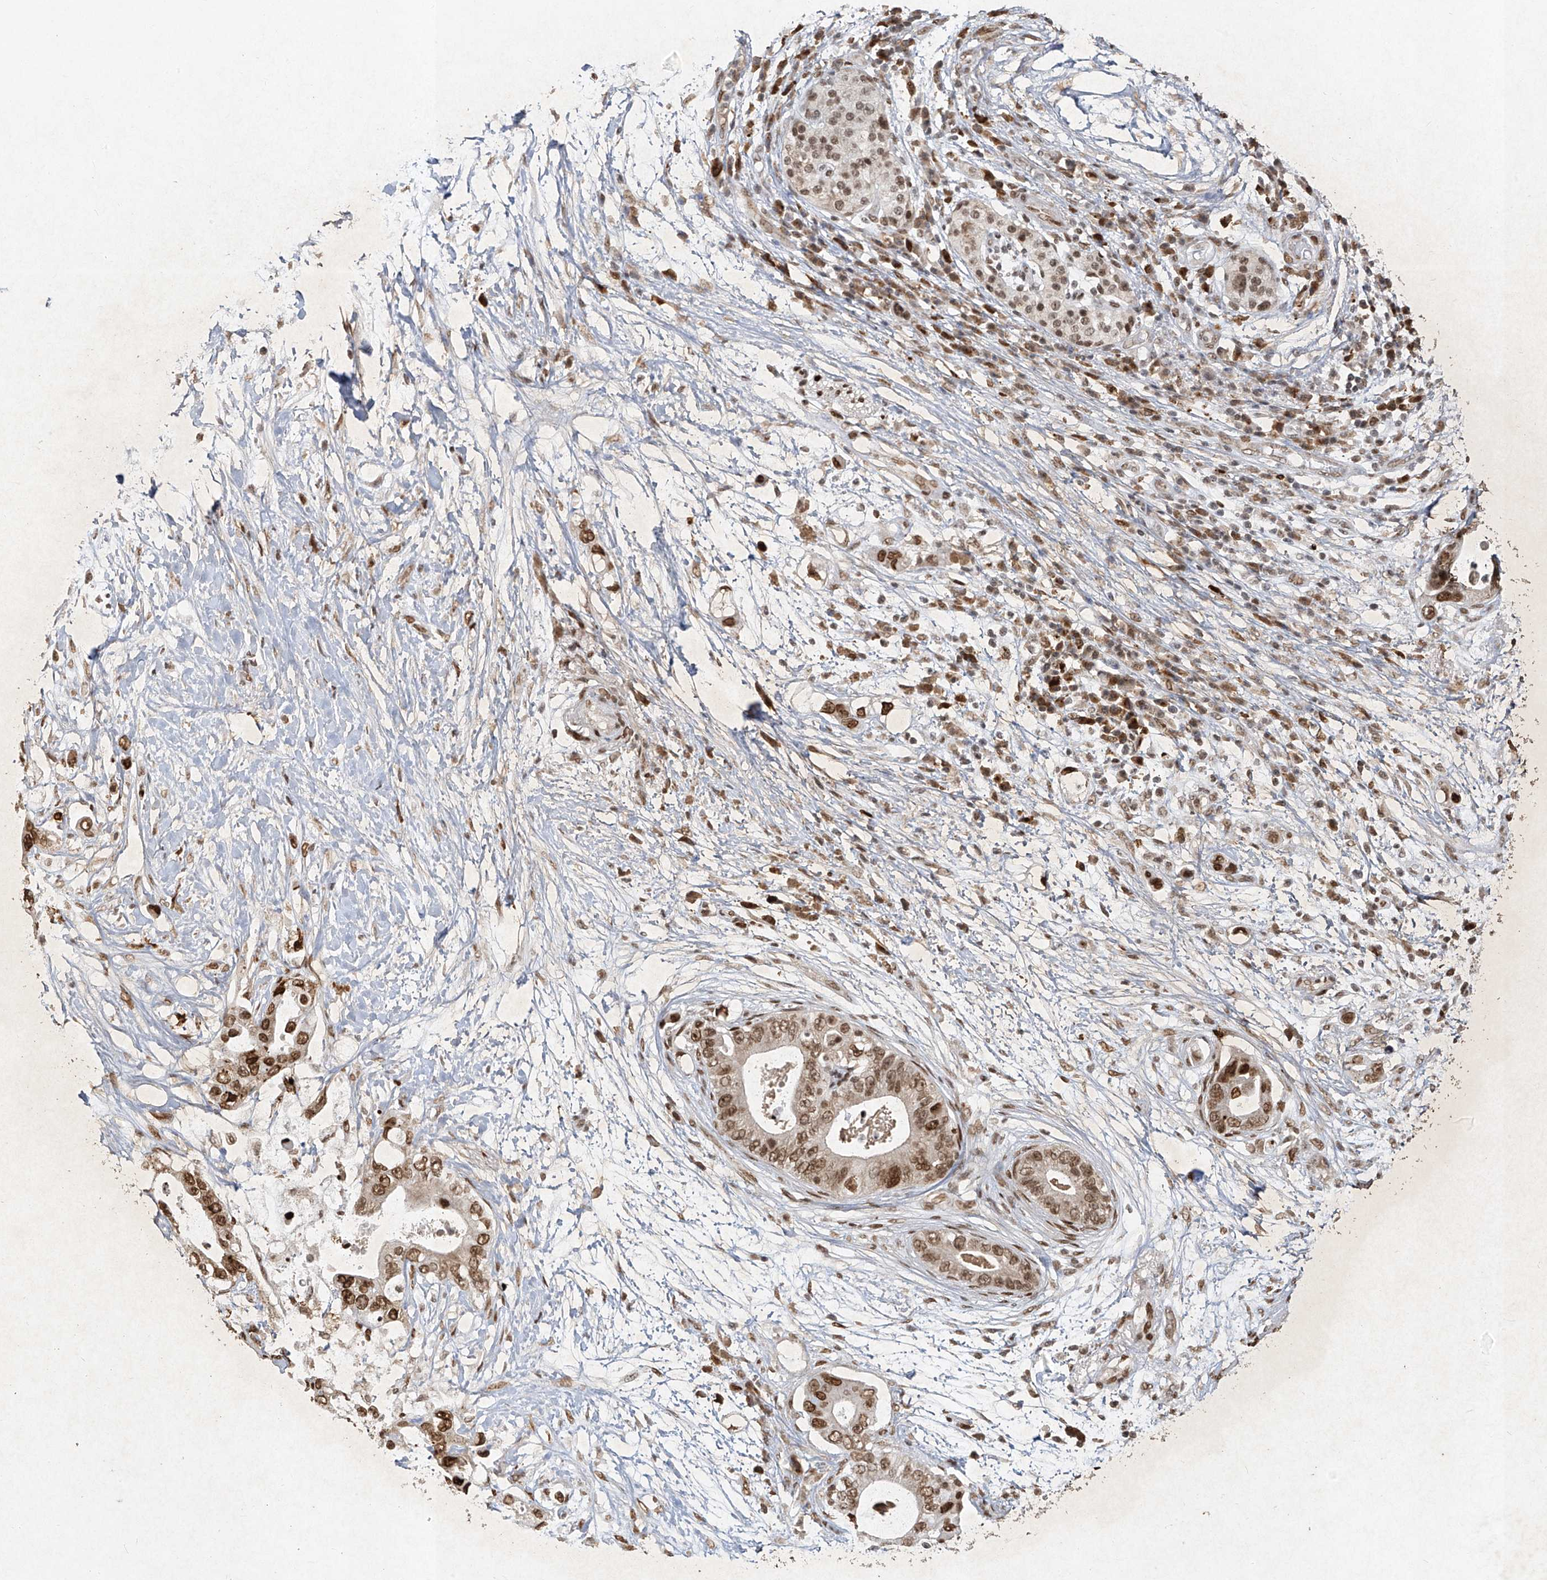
{"staining": {"intensity": "moderate", "quantity": ">75%", "location": "nuclear"}, "tissue": "pancreatic cancer", "cell_type": "Tumor cells", "image_type": "cancer", "snomed": [{"axis": "morphology", "description": "Adenocarcinoma, NOS"}, {"axis": "topography", "description": "Pancreas"}], "caption": "High-magnification brightfield microscopy of pancreatic cancer (adenocarcinoma) stained with DAB (brown) and counterstained with hematoxylin (blue). tumor cells exhibit moderate nuclear positivity is identified in about>75% of cells. (DAB IHC, brown staining for protein, blue staining for nuclei).", "gene": "ATRIP", "patient": {"sex": "male", "age": 77}}